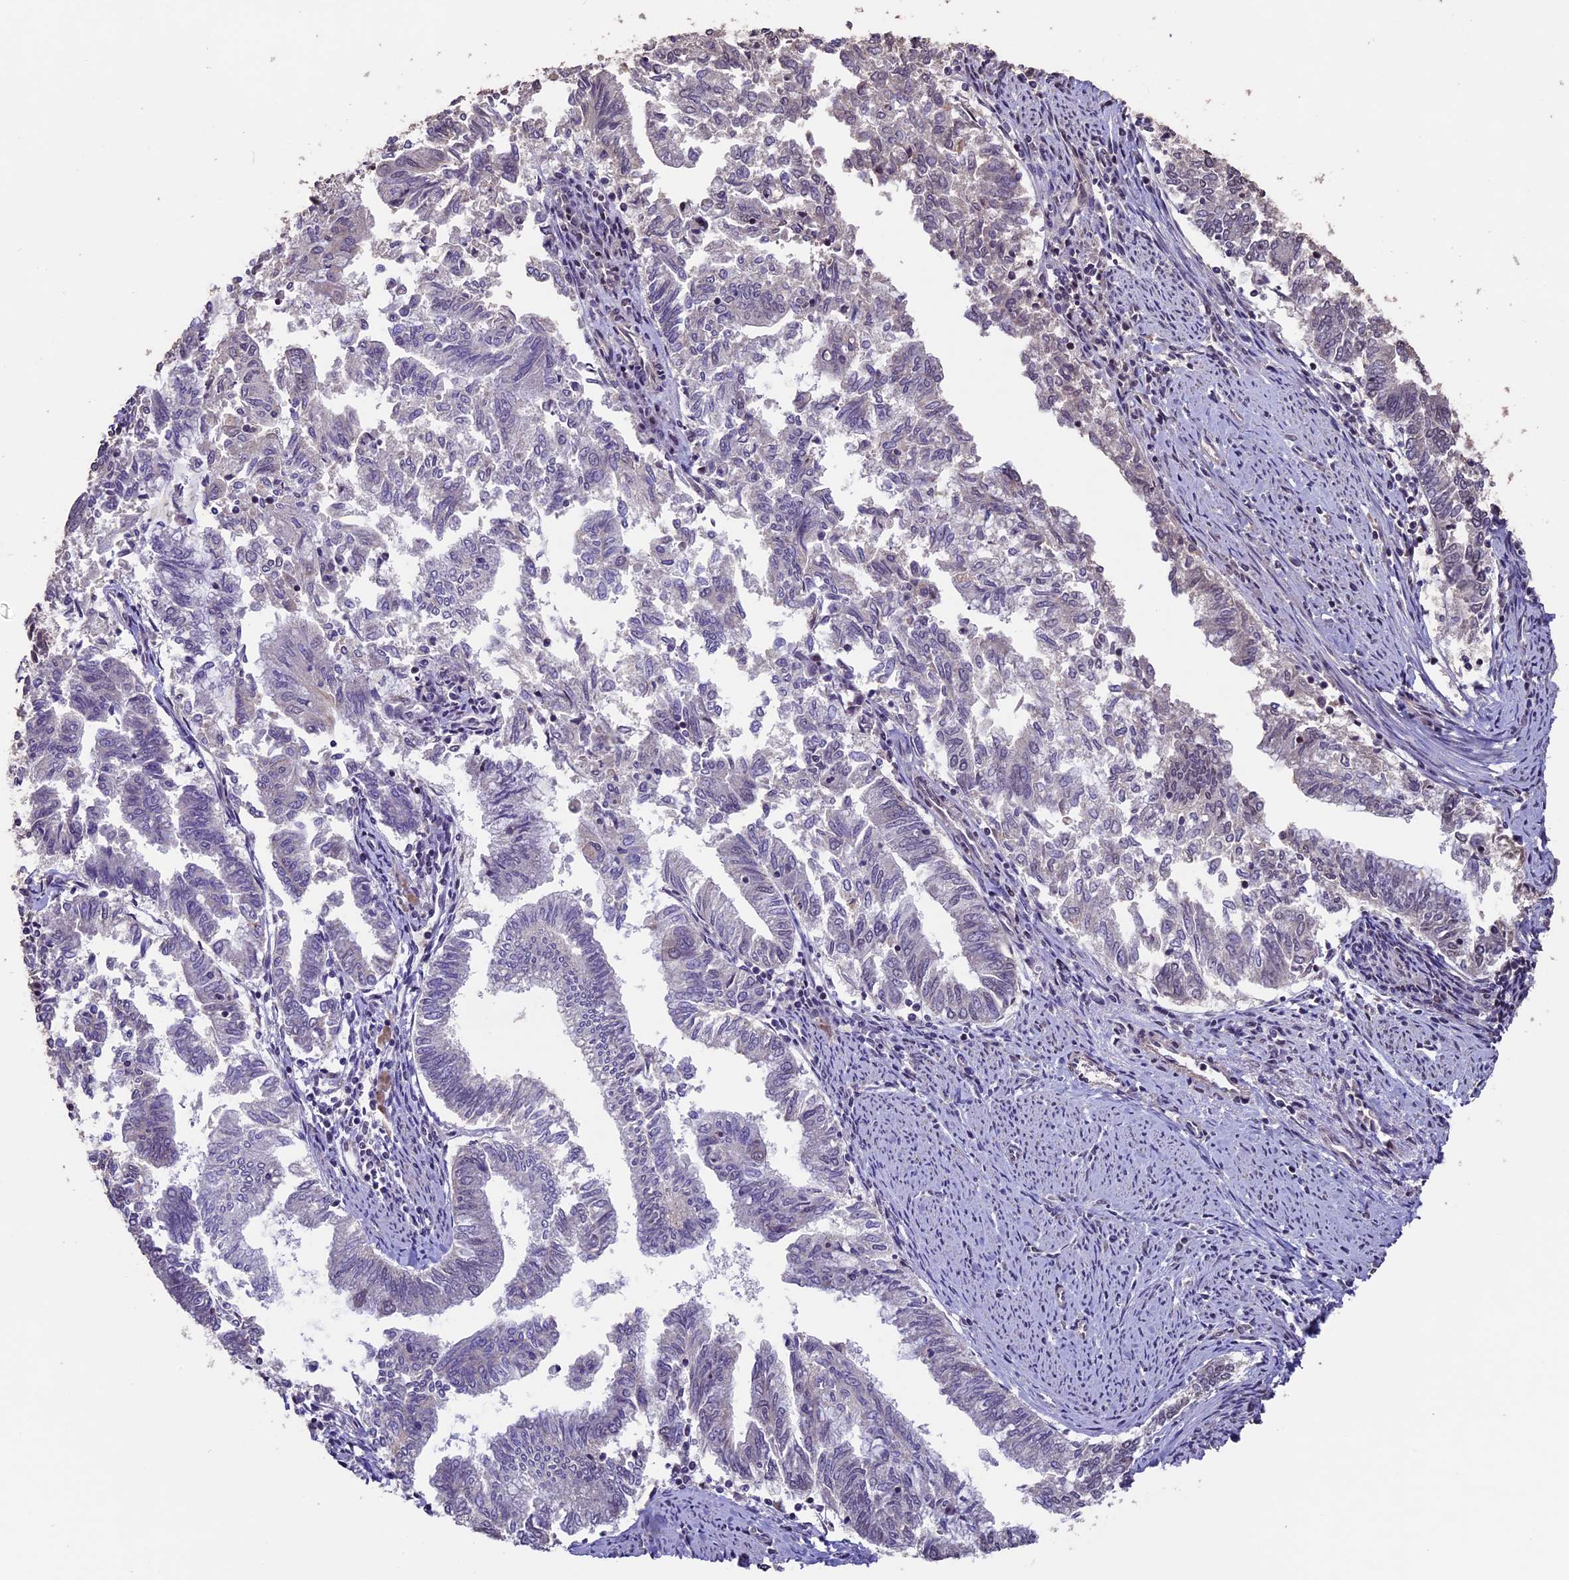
{"staining": {"intensity": "negative", "quantity": "none", "location": "none"}, "tissue": "endometrial cancer", "cell_type": "Tumor cells", "image_type": "cancer", "snomed": [{"axis": "morphology", "description": "Adenocarcinoma, NOS"}, {"axis": "topography", "description": "Endometrium"}], "caption": "An immunohistochemistry (IHC) image of endometrial cancer is shown. There is no staining in tumor cells of endometrial cancer.", "gene": "GNB5", "patient": {"sex": "female", "age": 79}}